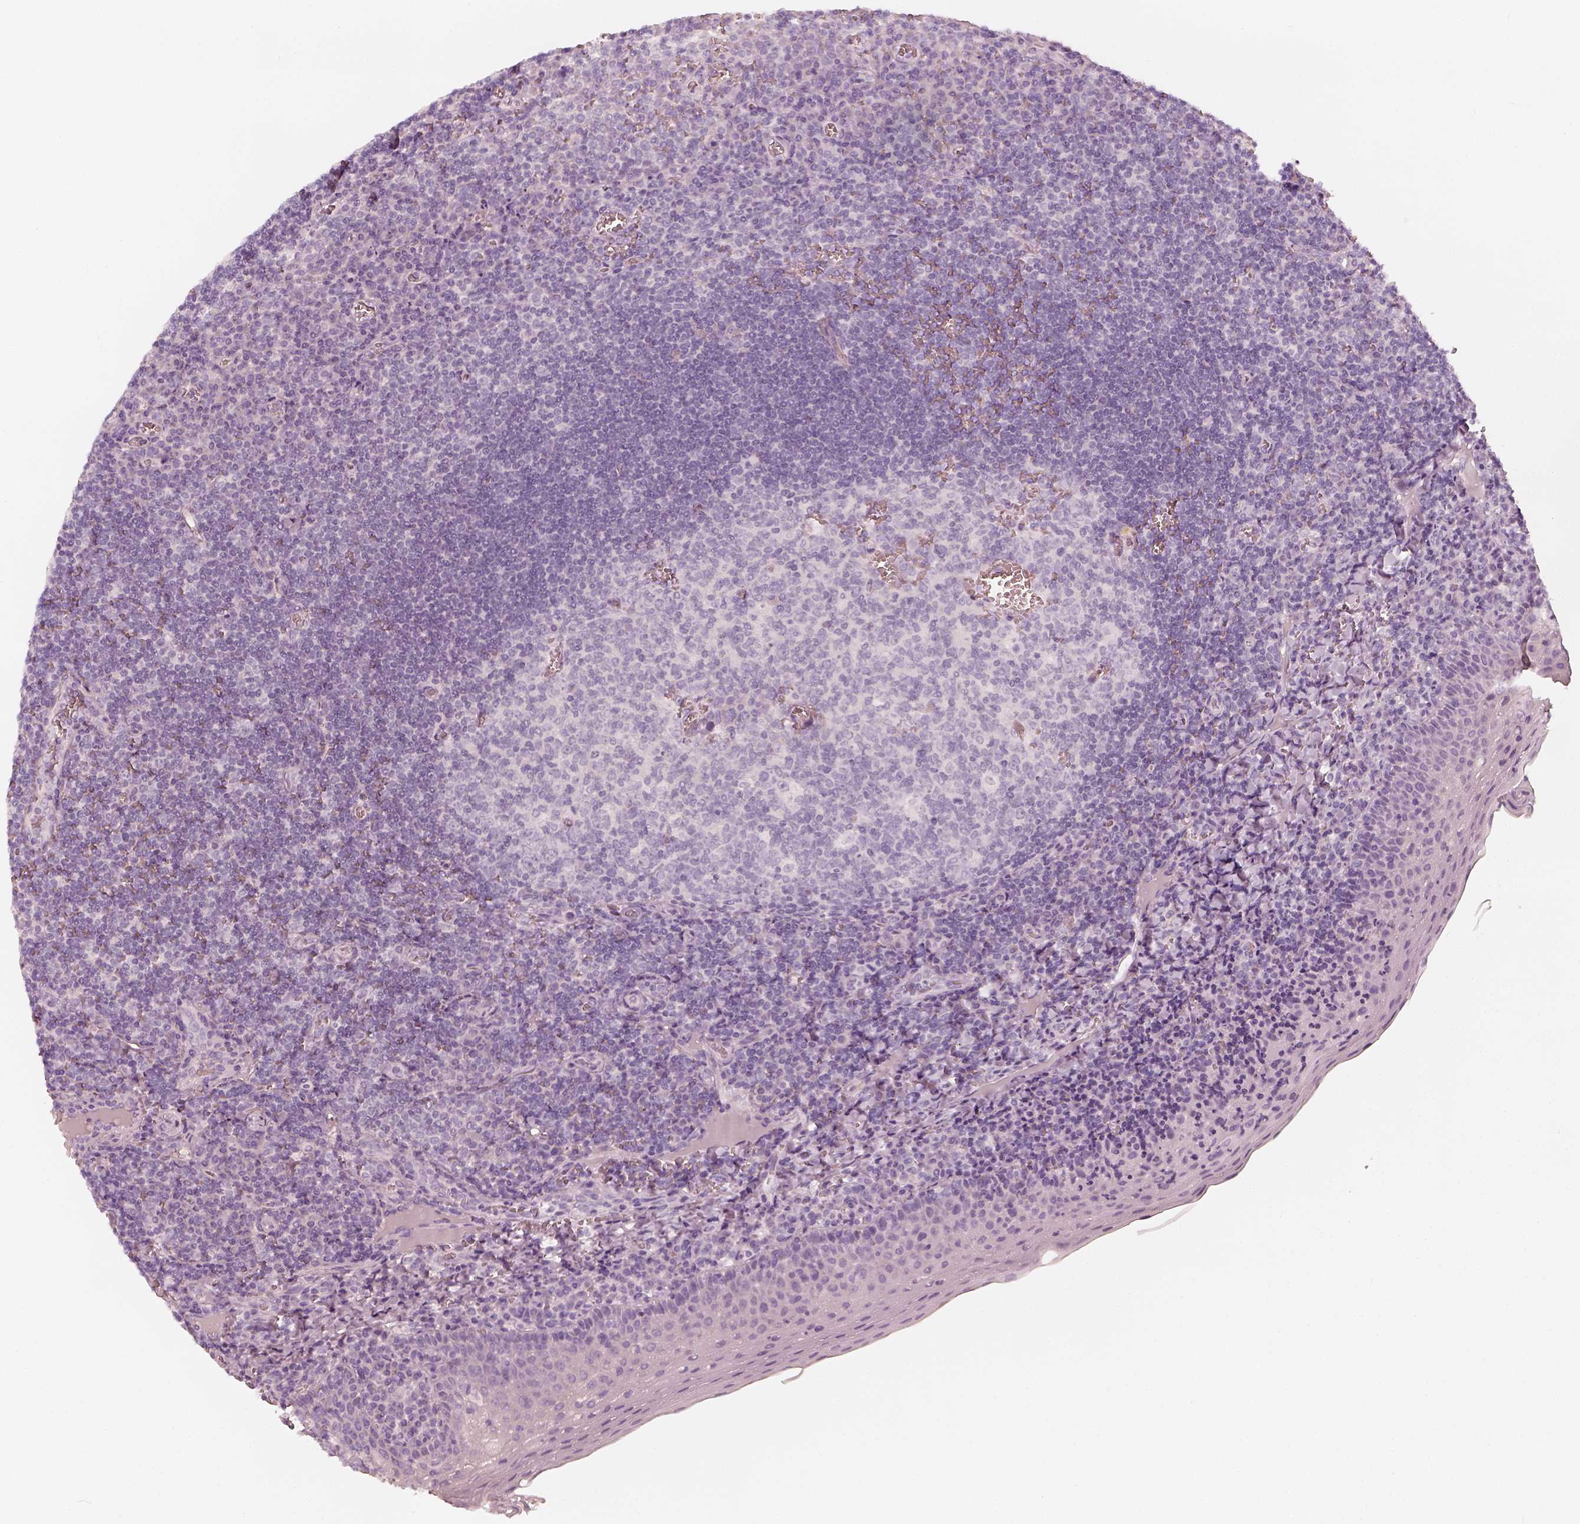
{"staining": {"intensity": "negative", "quantity": "none", "location": "none"}, "tissue": "tonsil", "cell_type": "Germinal center cells", "image_type": "normal", "snomed": [{"axis": "morphology", "description": "Normal tissue, NOS"}, {"axis": "morphology", "description": "Inflammation, NOS"}, {"axis": "topography", "description": "Tonsil"}], "caption": "DAB (3,3'-diaminobenzidine) immunohistochemical staining of unremarkable tonsil exhibits no significant positivity in germinal center cells.", "gene": "KRT82", "patient": {"sex": "female", "age": 31}}